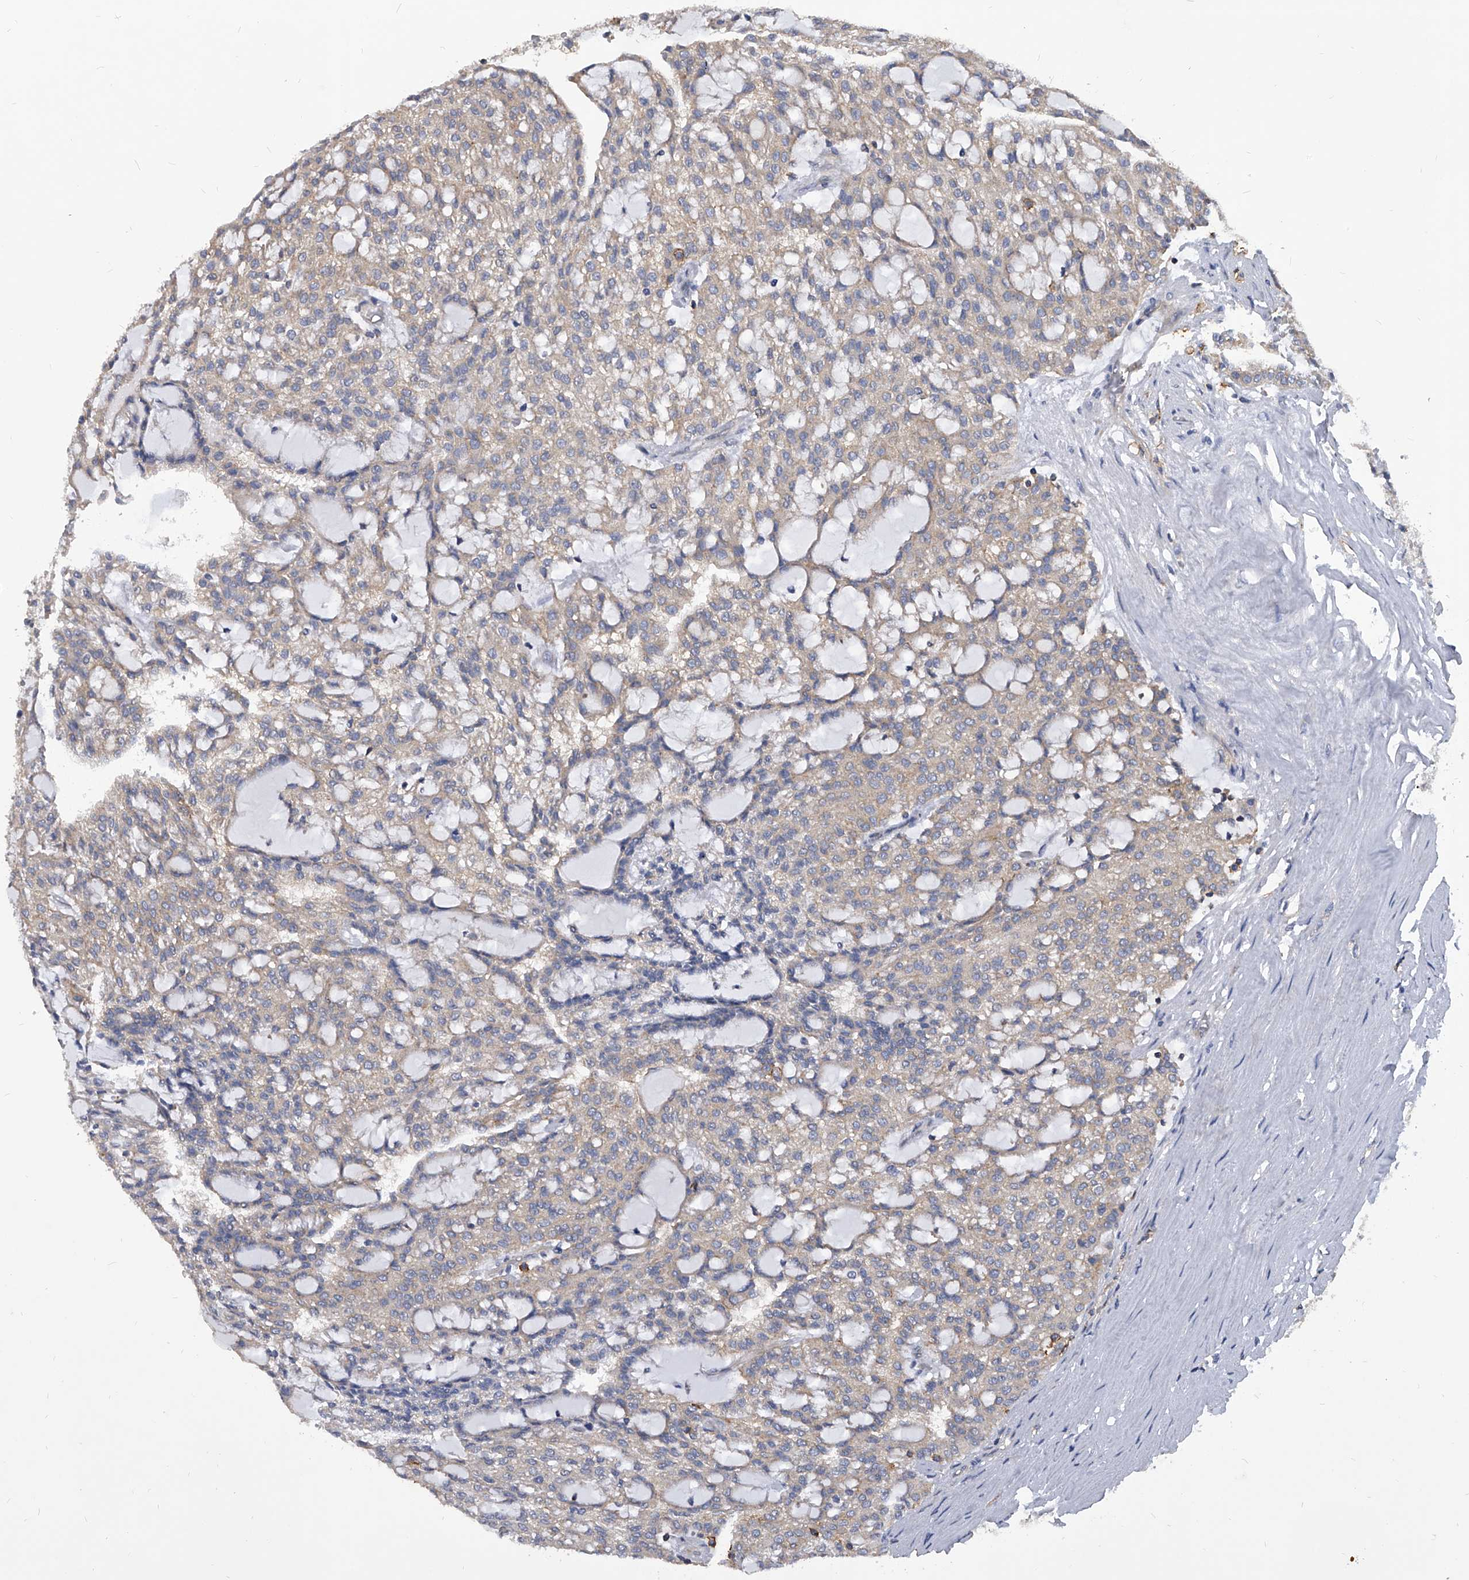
{"staining": {"intensity": "weak", "quantity": "<25%", "location": "cytoplasmic/membranous"}, "tissue": "renal cancer", "cell_type": "Tumor cells", "image_type": "cancer", "snomed": [{"axis": "morphology", "description": "Adenocarcinoma, NOS"}, {"axis": "topography", "description": "Kidney"}], "caption": "The histopathology image displays no significant staining in tumor cells of renal cancer.", "gene": "ATG5", "patient": {"sex": "male", "age": 63}}